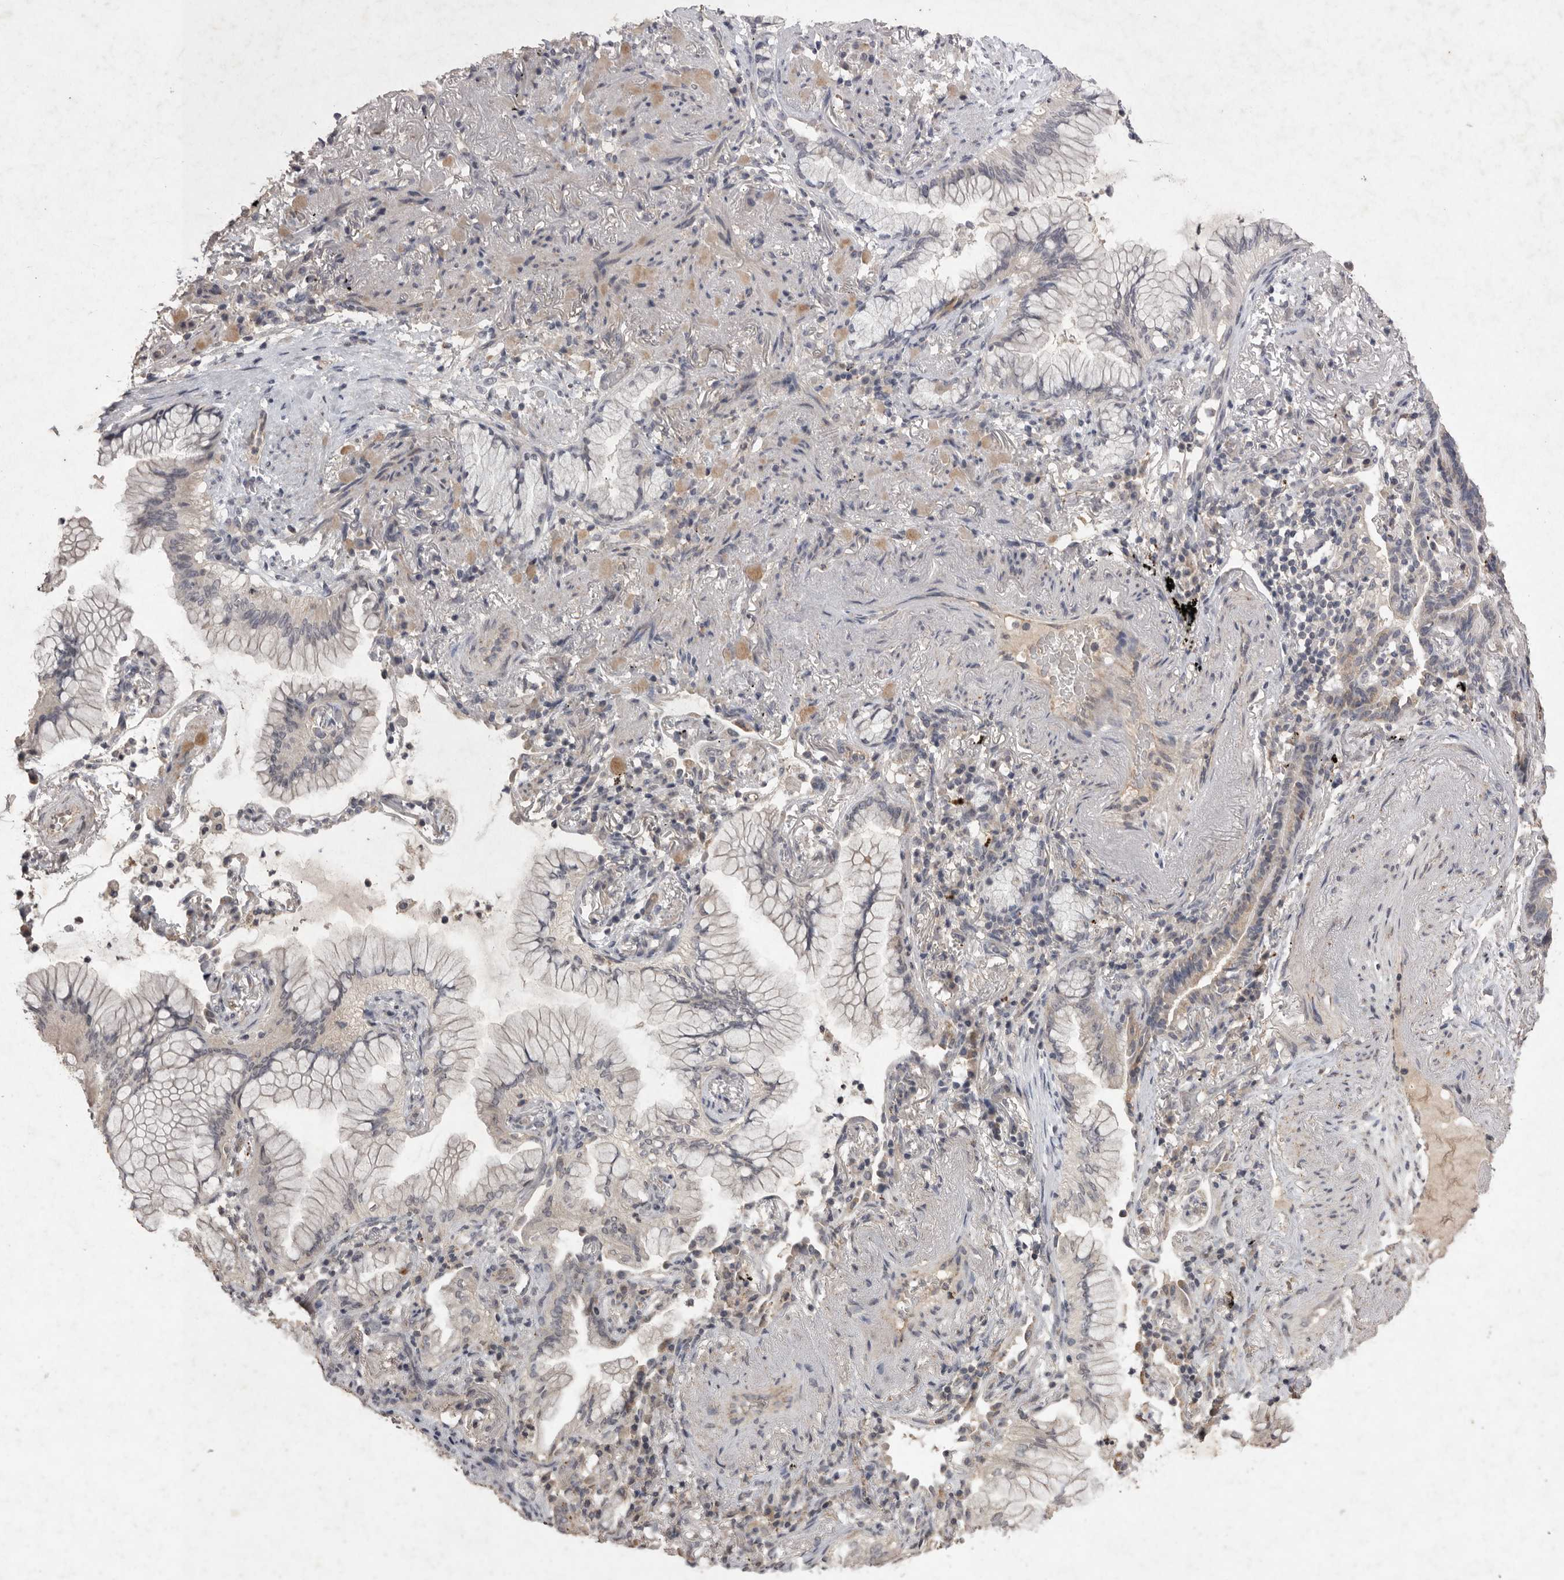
{"staining": {"intensity": "negative", "quantity": "none", "location": "none"}, "tissue": "lung cancer", "cell_type": "Tumor cells", "image_type": "cancer", "snomed": [{"axis": "morphology", "description": "Adenocarcinoma, NOS"}, {"axis": "topography", "description": "Lung"}], "caption": "Immunohistochemistry (IHC) of lung adenocarcinoma reveals no positivity in tumor cells.", "gene": "APLNR", "patient": {"sex": "female", "age": 70}}